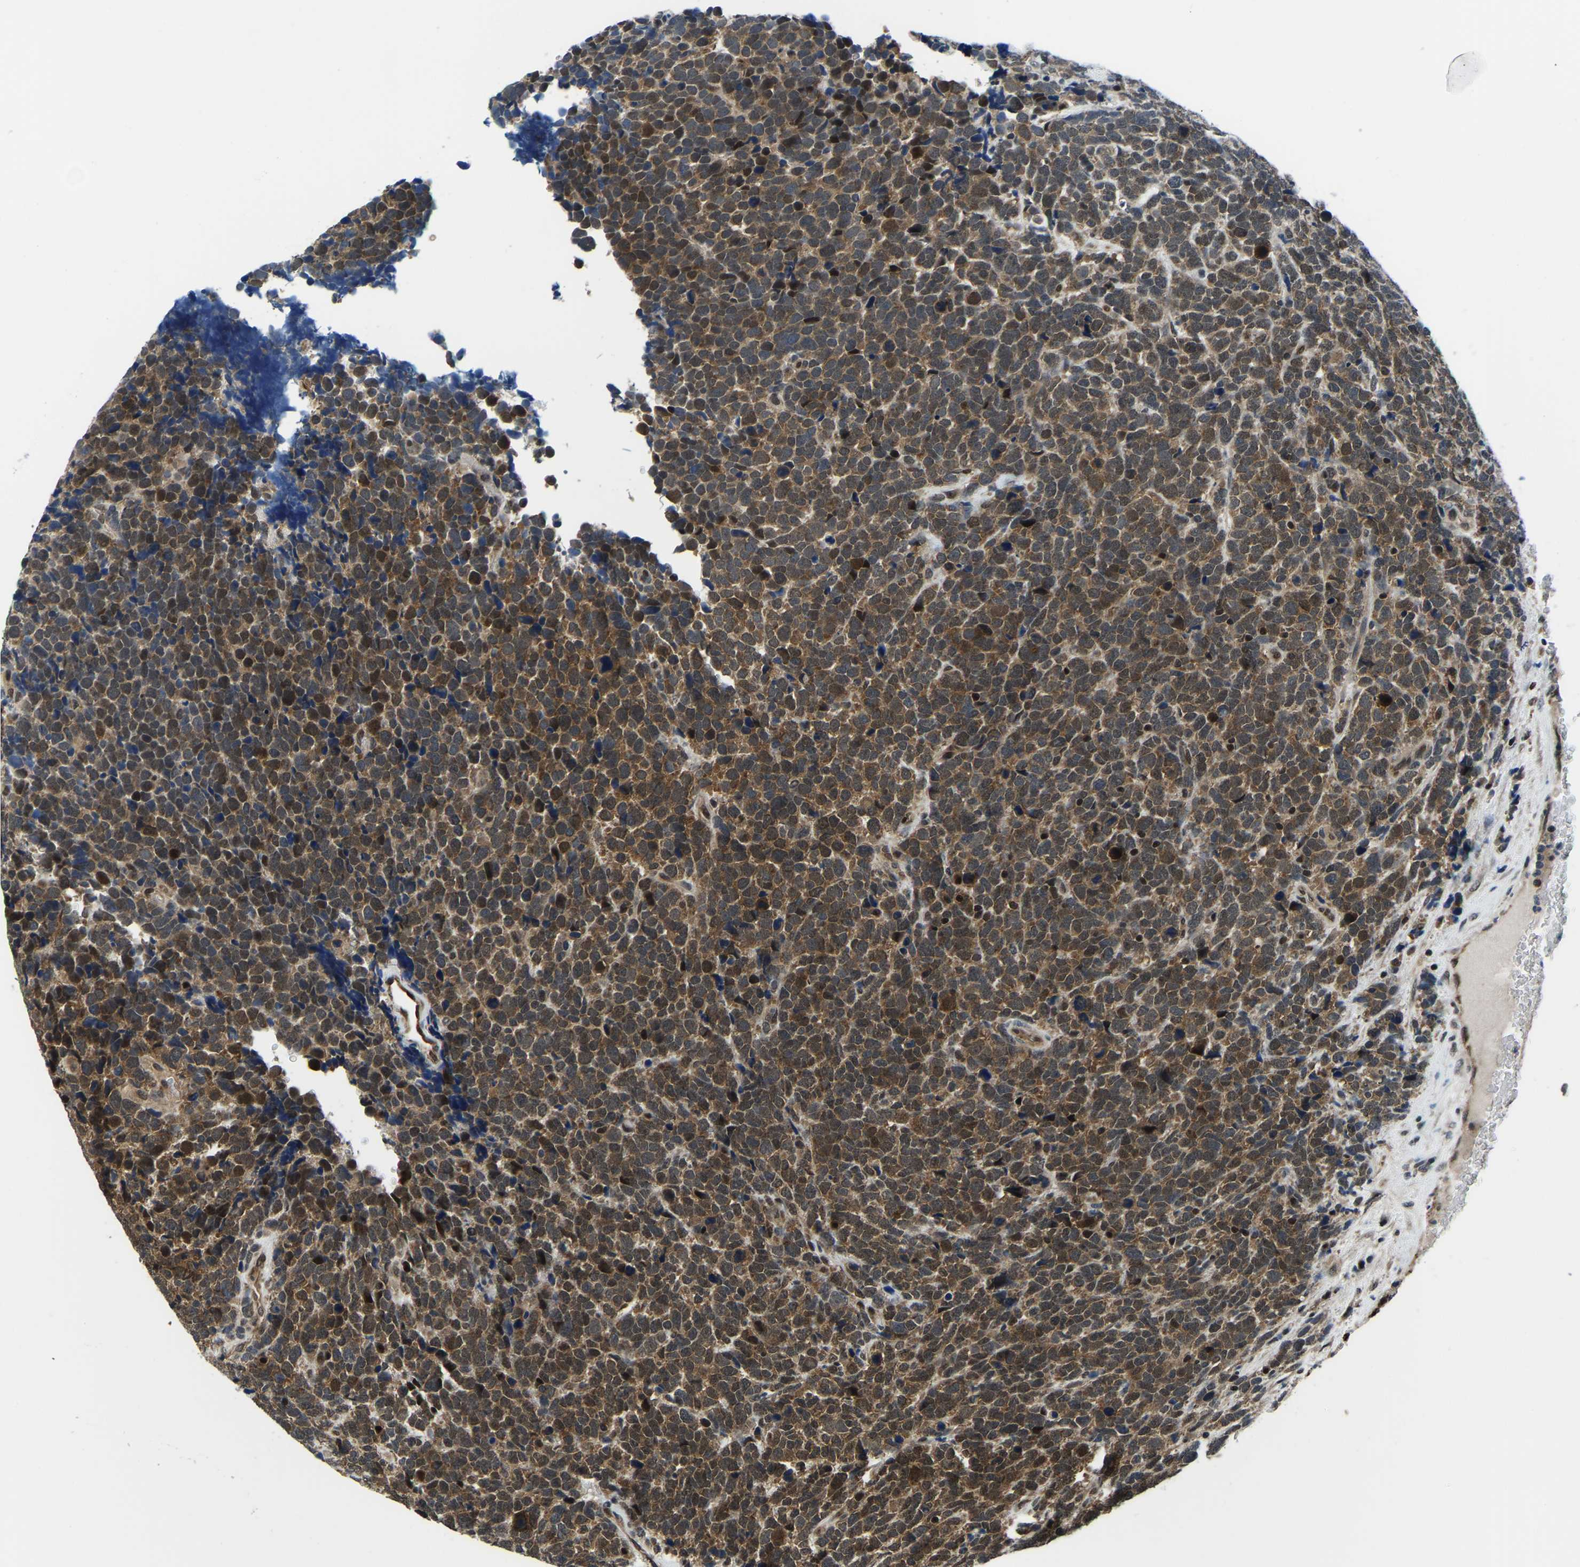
{"staining": {"intensity": "moderate", "quantity": ">75%", "location": "cytoplasmic/membranous,nuclear"}, "tissue": "urothelial cancer", "cell_type": "Tumor cells", "image_type": "cancer", "snomed": [{"axis": "morphology", "description": "Urothelial carcinoma, High grade"}, {"axis": "topography", "description": "Urinary bladder"}], "caption": "Moderate cytoplasmic/membranous and nuclear protein staining is identified in about >75% of tumor cells in urothelial cancer.", "gene": "DFFA", "patient": {"sex": "female", "age": 82}}